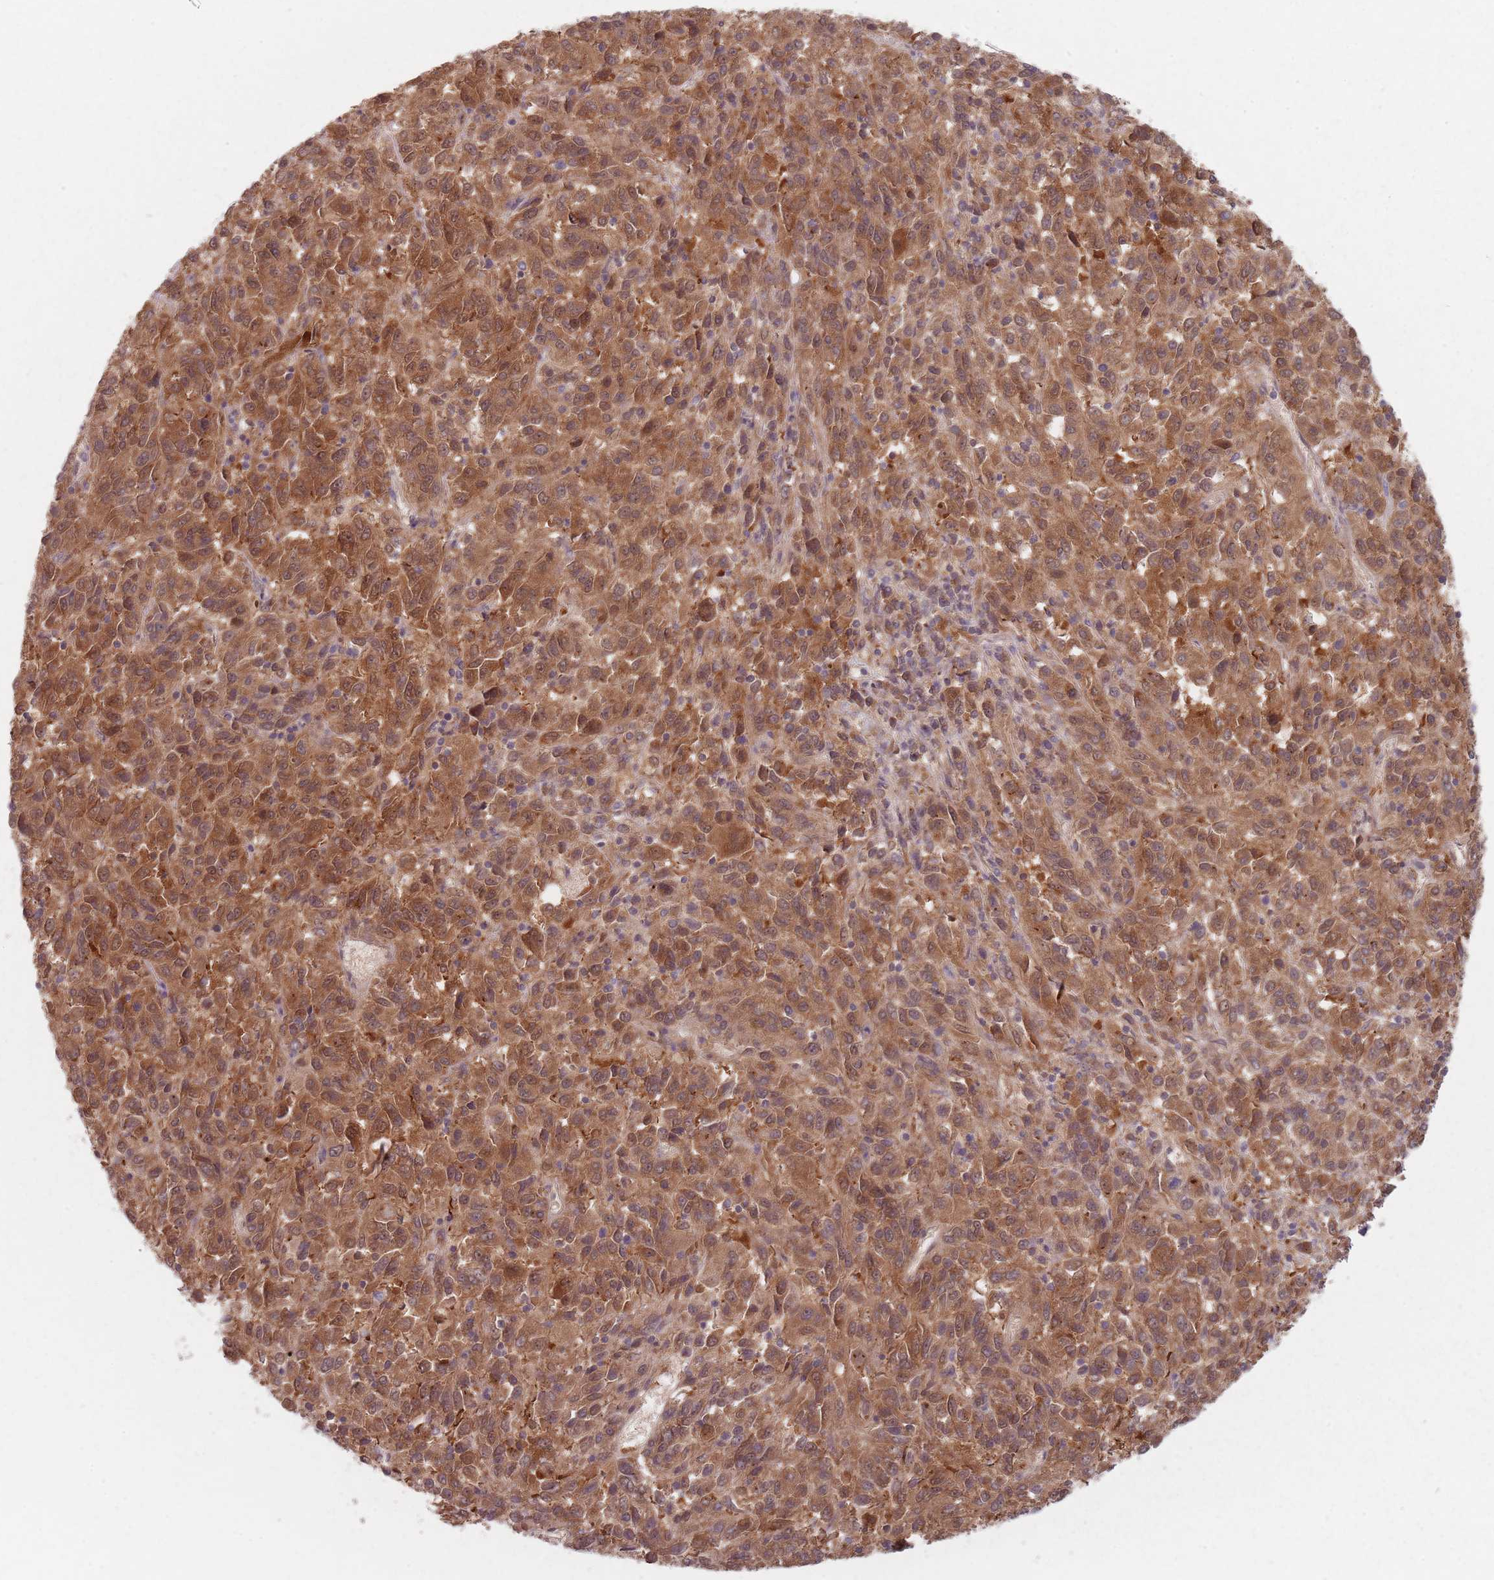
{"staining": {"intensity": "moderate", "quantity": ">75%", "location": "cytoplasmic/membranous,nuclear"}, "tissue": "melanoma", "cell_type": "Tumor cells", "image_type": "cancer", "snomed": [{"axis": "morphology", "description": "Malignant melanoma, Metastatic site"}, {"axis": "topography", "description": "Lung"}], "caption": "This image demonstrates immunohistochemistry staining of melanoma, with medium moderate cytoplasmic/membranous and nuclear expression in approximately >75% of tumor cells.", "gene": "NAXE", "patient": {"sex": "male", "age": 64}}